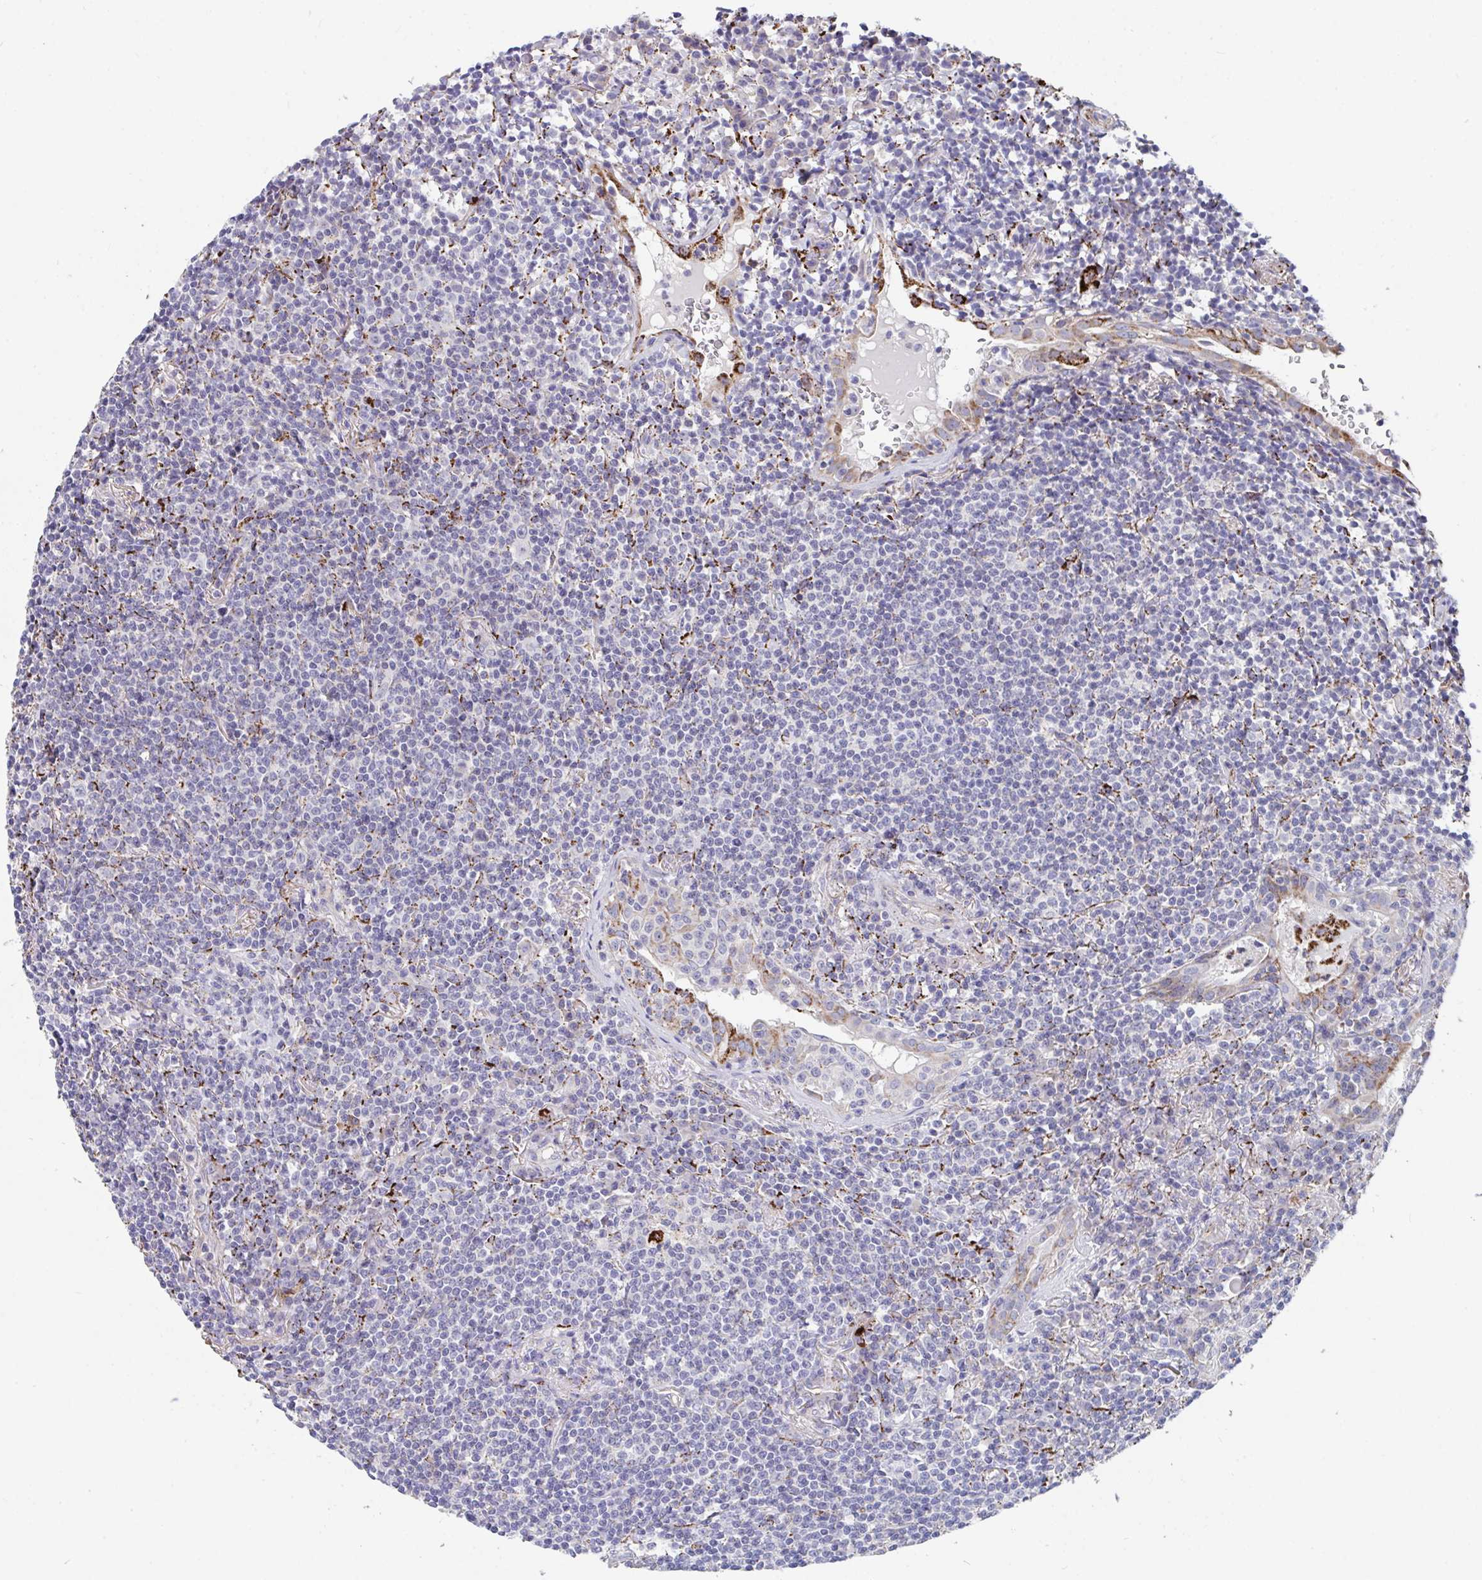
{"staining": {"intensity": "negative", "quantity": "none", "location": "none"}, "tissue": "lymphoma", "cell_type": "Tumor cells", "image_type": "cancer", "snomed": [{"axis": "morphology", "description": "Malignant lymphoma, non-Hodgkin's type, Low grade"}, {"axis": "topography", "description": "Lung"}], "caption": "IHC image of neoplastic tissue: human malignant lymphoma, non-Hodgkin's type (low-grade) stained with DAB (3,3'-diaminobenzidine) exhibits no significant protein expression in tumor cells.", "gene": "FAM156B", "patient": {"sex": "female", "age": 71}}